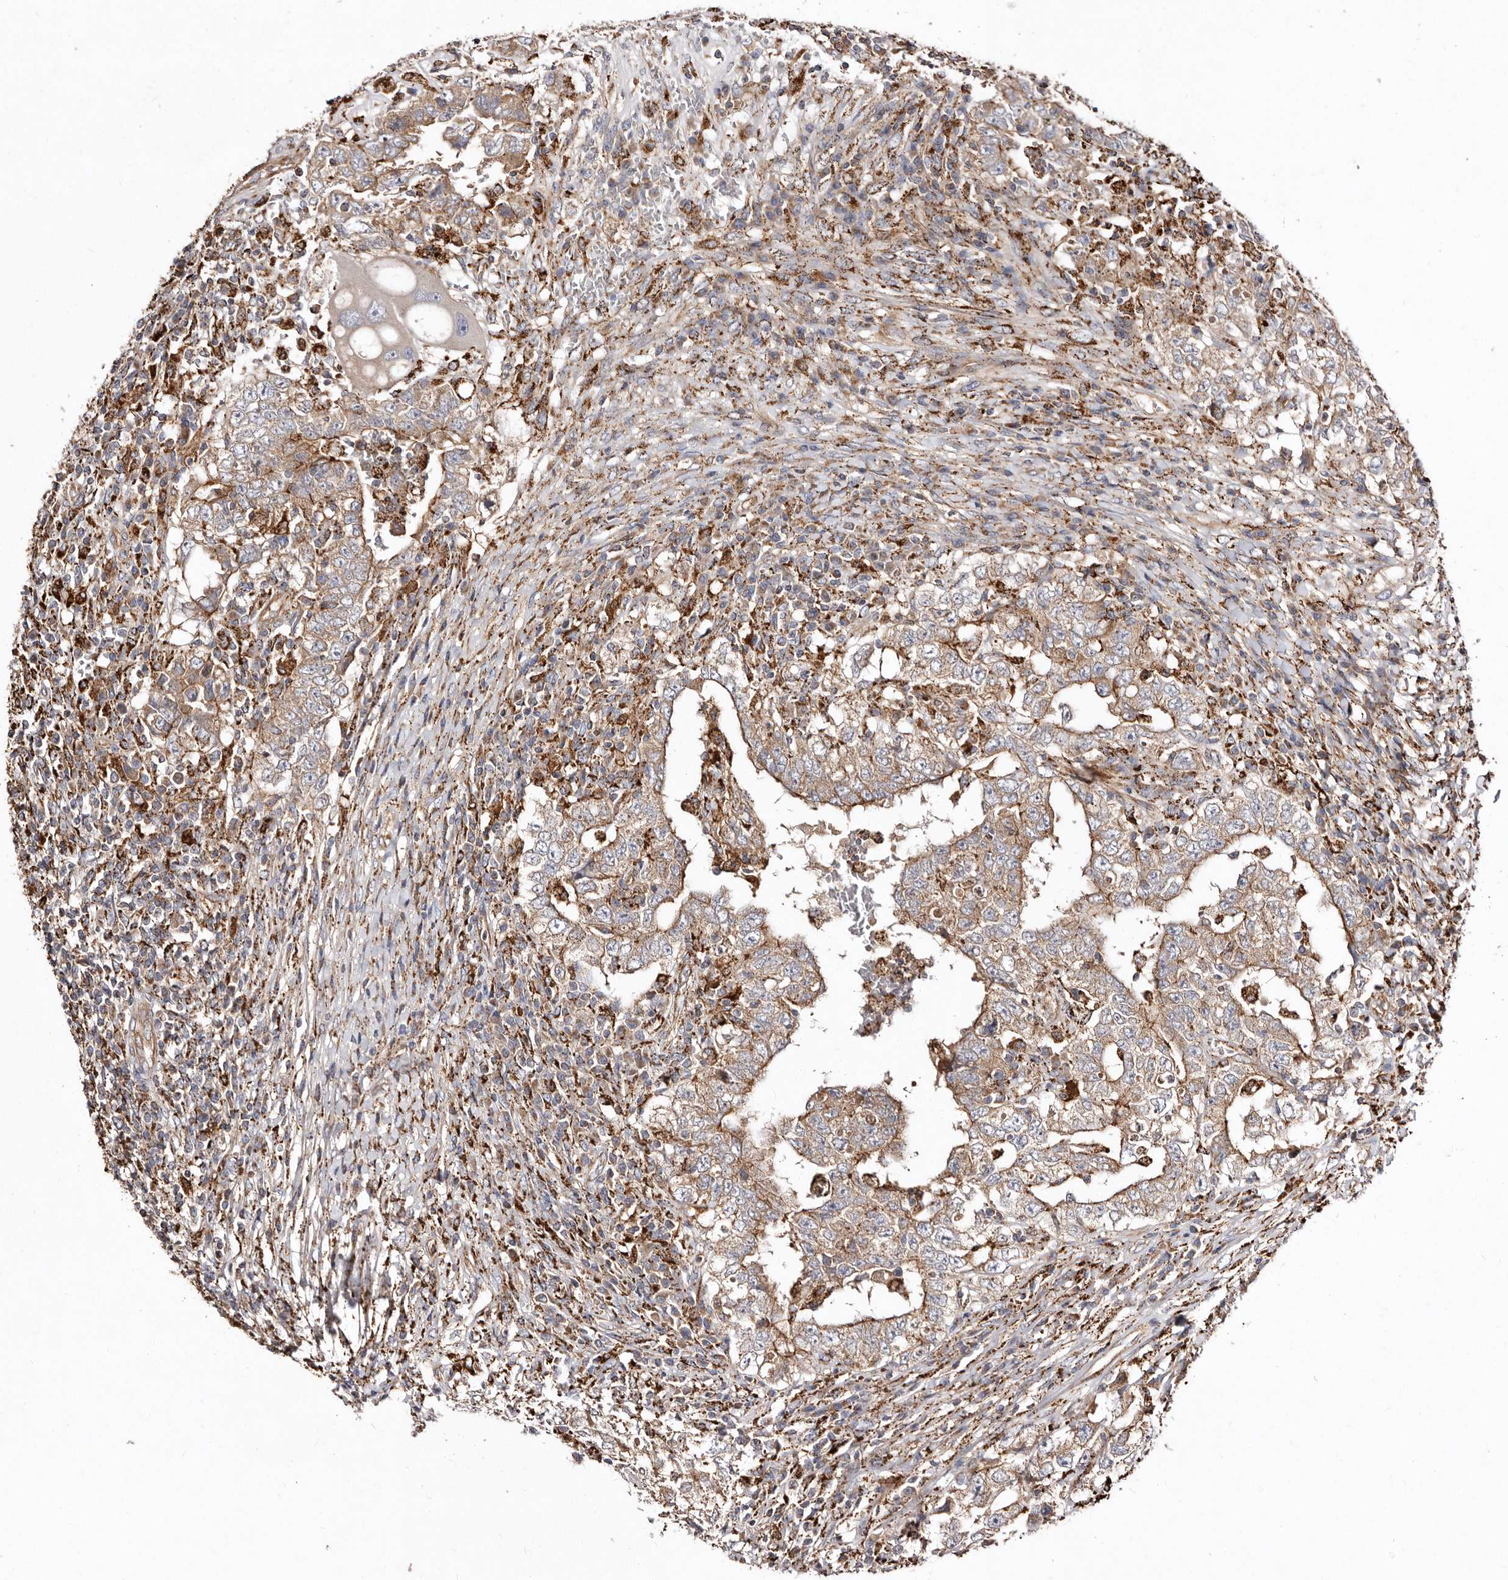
{"staining": {"intensity": "moderate", "quantity": ">75%", "location": "cytoplasmic/membranous"}, "tissue": "testis cancer", "cell_type": "Tumor cells", "image_type": "cancer", "snomed": [{"axis": "morphology", "description": "Carcinoma, Embryonal, NOS"}, {"axis": "topography", "description": "Testis"}], "caption": "Moderate cytoplasmic/membranous staining is seen in approximately >75% of tumor cells in testis cancer (embryonal carcinoma).", "gene": "LUZP1", "patient": {"sex": "male", "age": 26}}